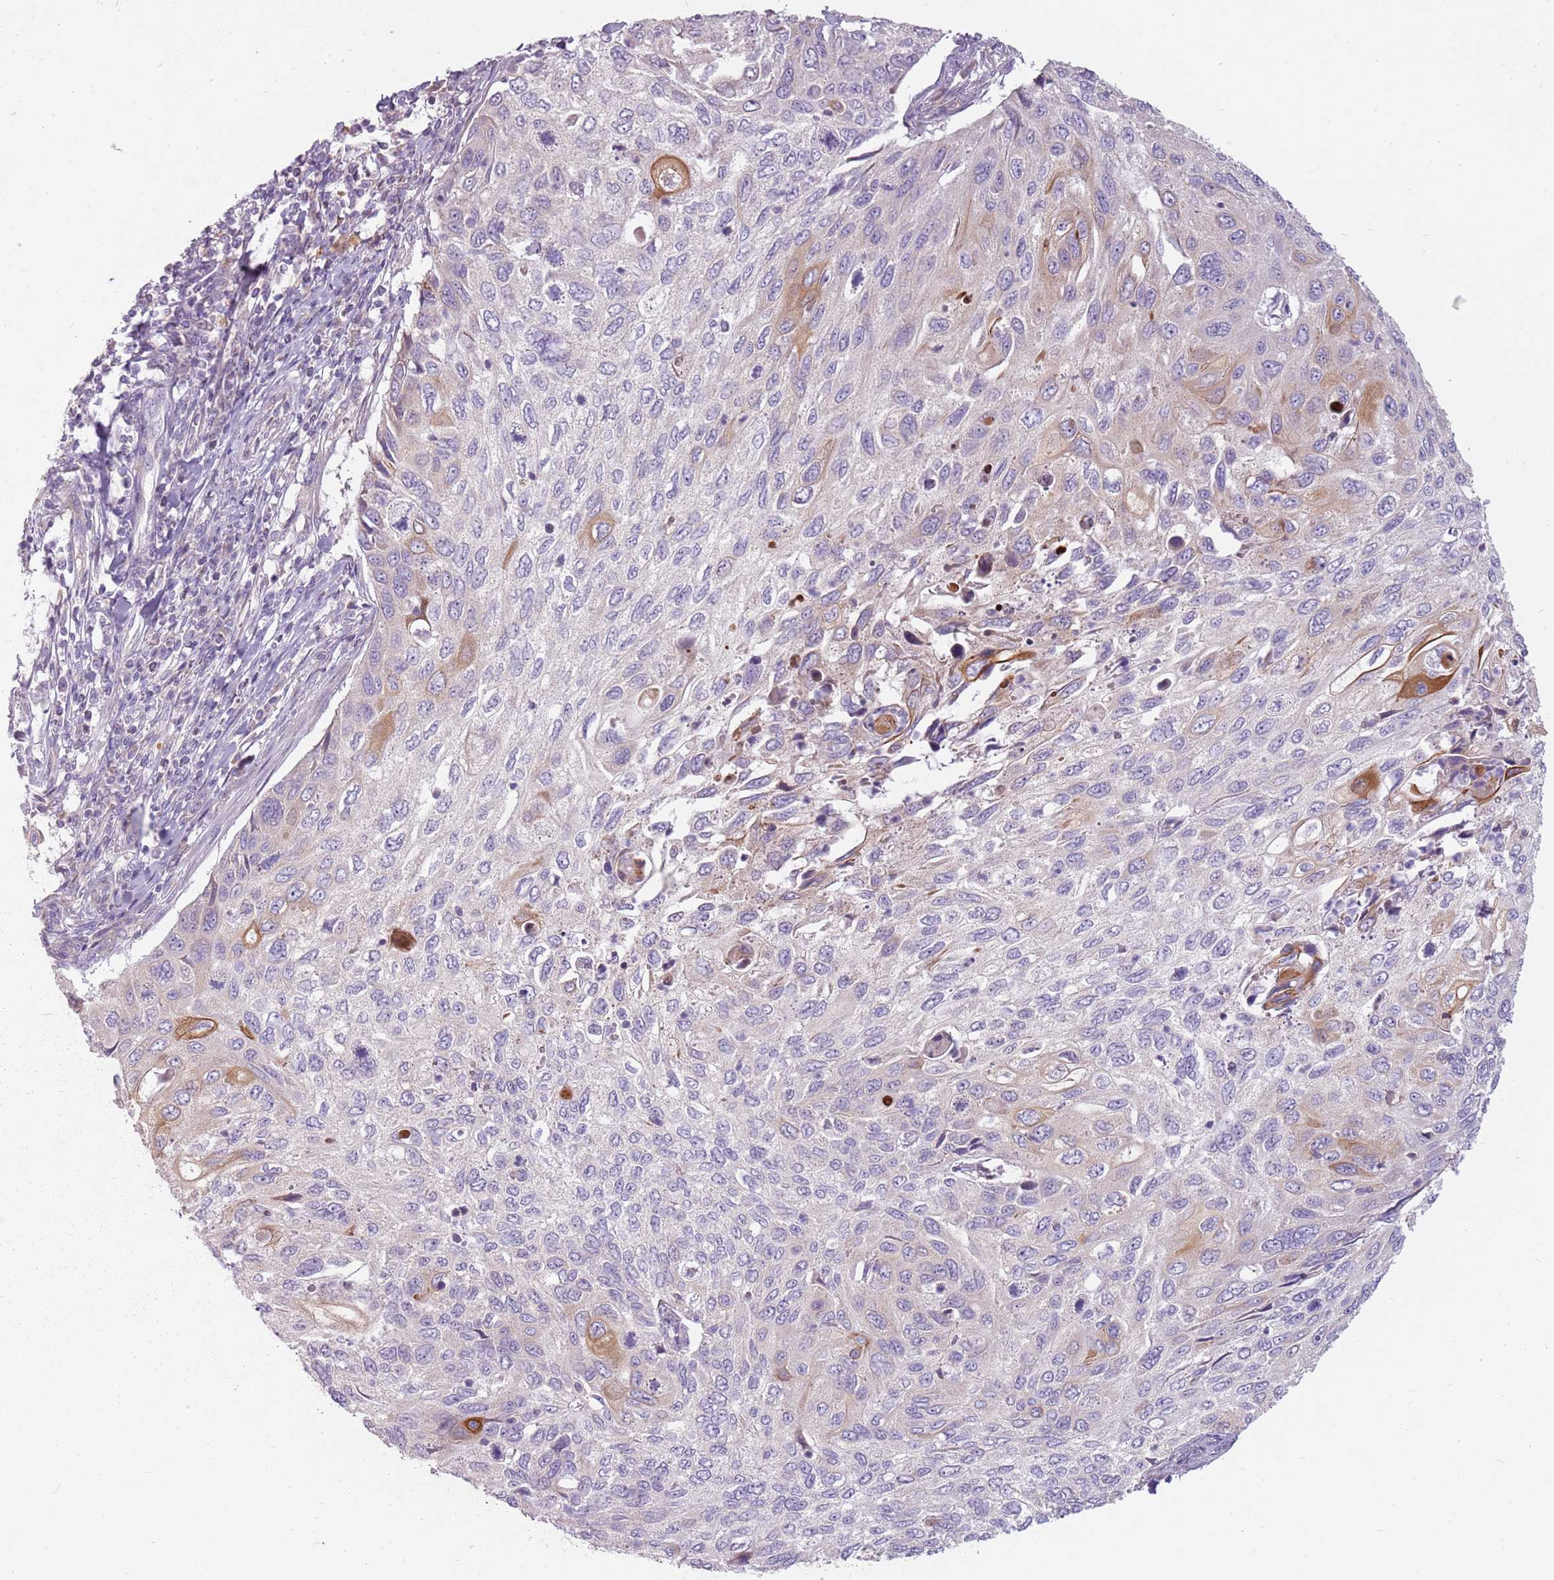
{"staining": {"intensity": "moderate", "quantity": "<25%", "location": "cytoplasmic/membranous"}, "tissue": "cervical cancer", "cell_type": "Tumor cells", "image_type": "cancer", "snomed": [{"axis": "morphology", "description": "Squamous cell carcinoma, NOS"}, {"axis": "topography", "description": "Cervix"}], "caption": "Cervical cancer stained with a brown dye displays moderate cytoplasmic/membranous positive positivity in about <25% of tumor cells.", "gene": "HSPA14", "patient": {"sex": "female", "age": 70}}